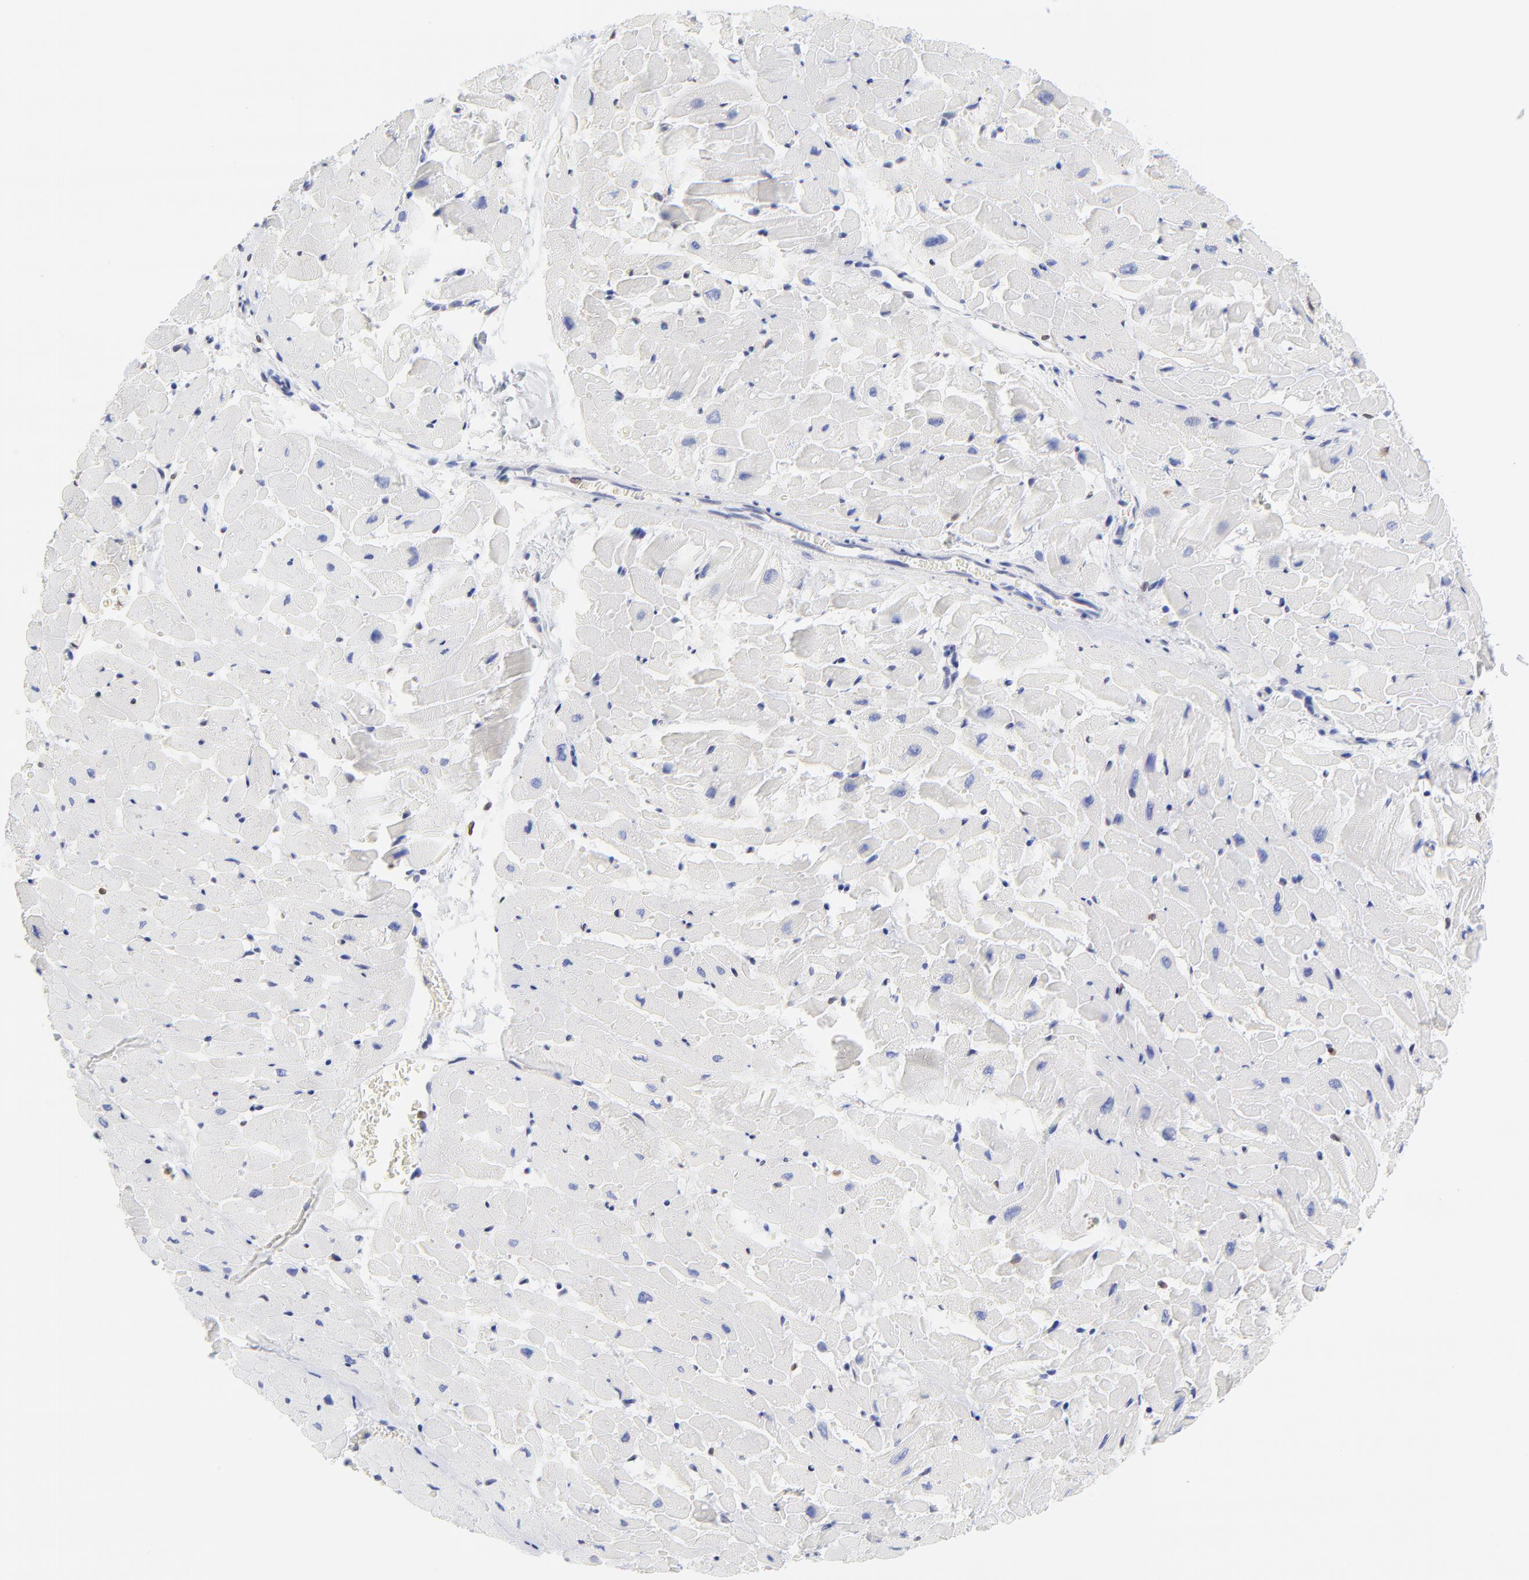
{"staining": {"intensity": "negative", "quantity": "none", "location": "none"}, "tissue": "heart muscle", "cell_type": "Cardiomyocytes", "image_type": "normal", "snomed": [{"axis": "morphology", "description": "Normal tissue, NOS"}, {"axis": "topography", "description": "Heart"}], "caption": "This is a histopathology image of immunohistochemistry (IHC) staining of unremarkable heart muscle, which shows no expression in cardiomyocytes. (Brightfield microscopy of DAB IHC at high magnification).", "gene": "THAP7", "patient": {"sex": "male", "age": 45}}